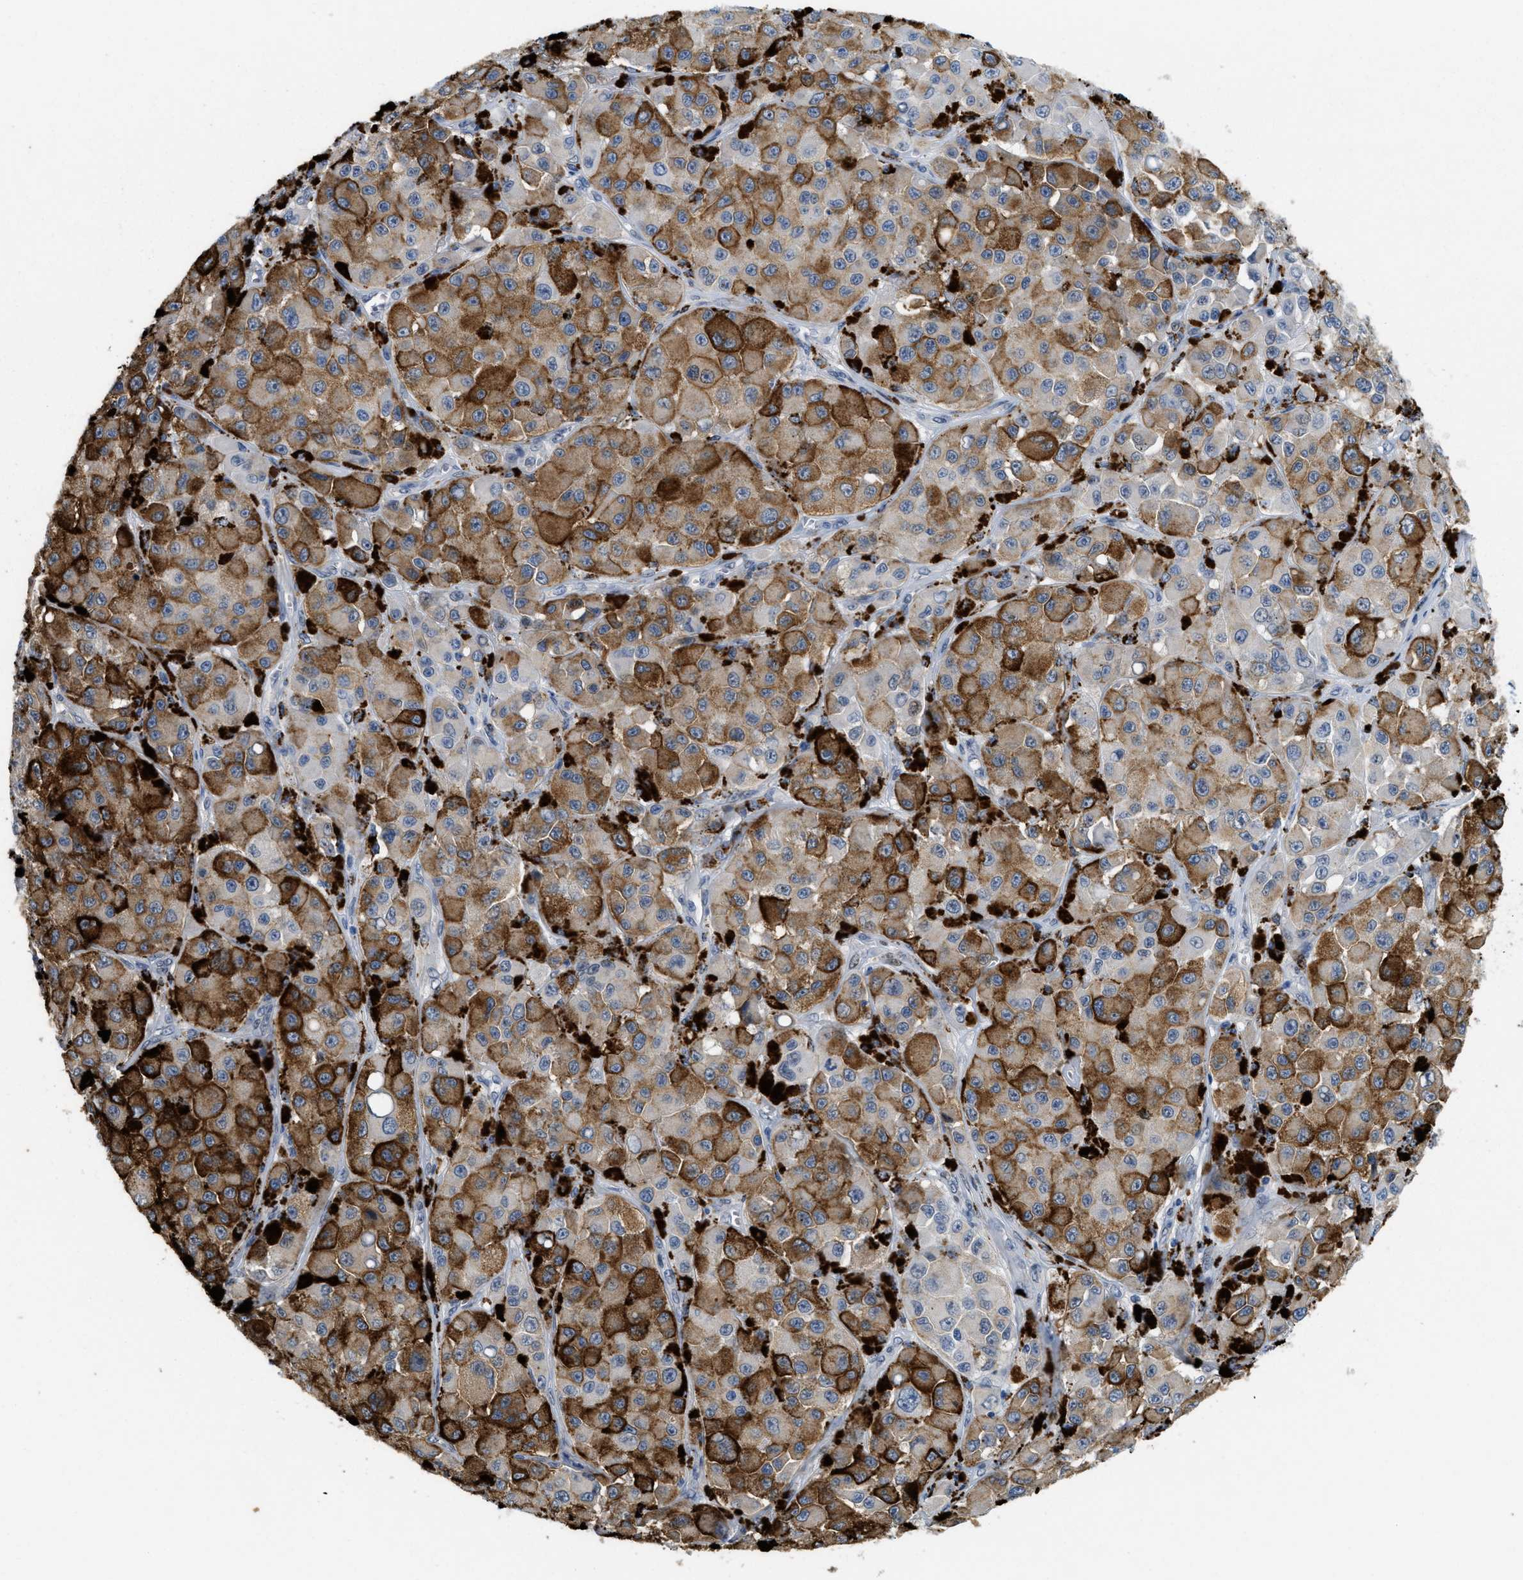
{"staining": {"intensity": "moderate", "quantity": "25%-75%", "location": "cytoplasmic/membranous"}, "tissue": "melanoma", "cell_type": "Tumor cells", "image_type": "cancer", "snomed": [{"axis": "morphology", "description": "Malignant melanoma, NOS"}, {"axis": "topography", "description": "Skin"}], "caption": "Malignant melanoma tissue displays moderate cytoplasmic/membranous positivity in about 25%-75% of tumor cells, visualized by immunohistochemistry.", "gene": "BMPR2", "patient": {"sex": "male", "age": 84}}